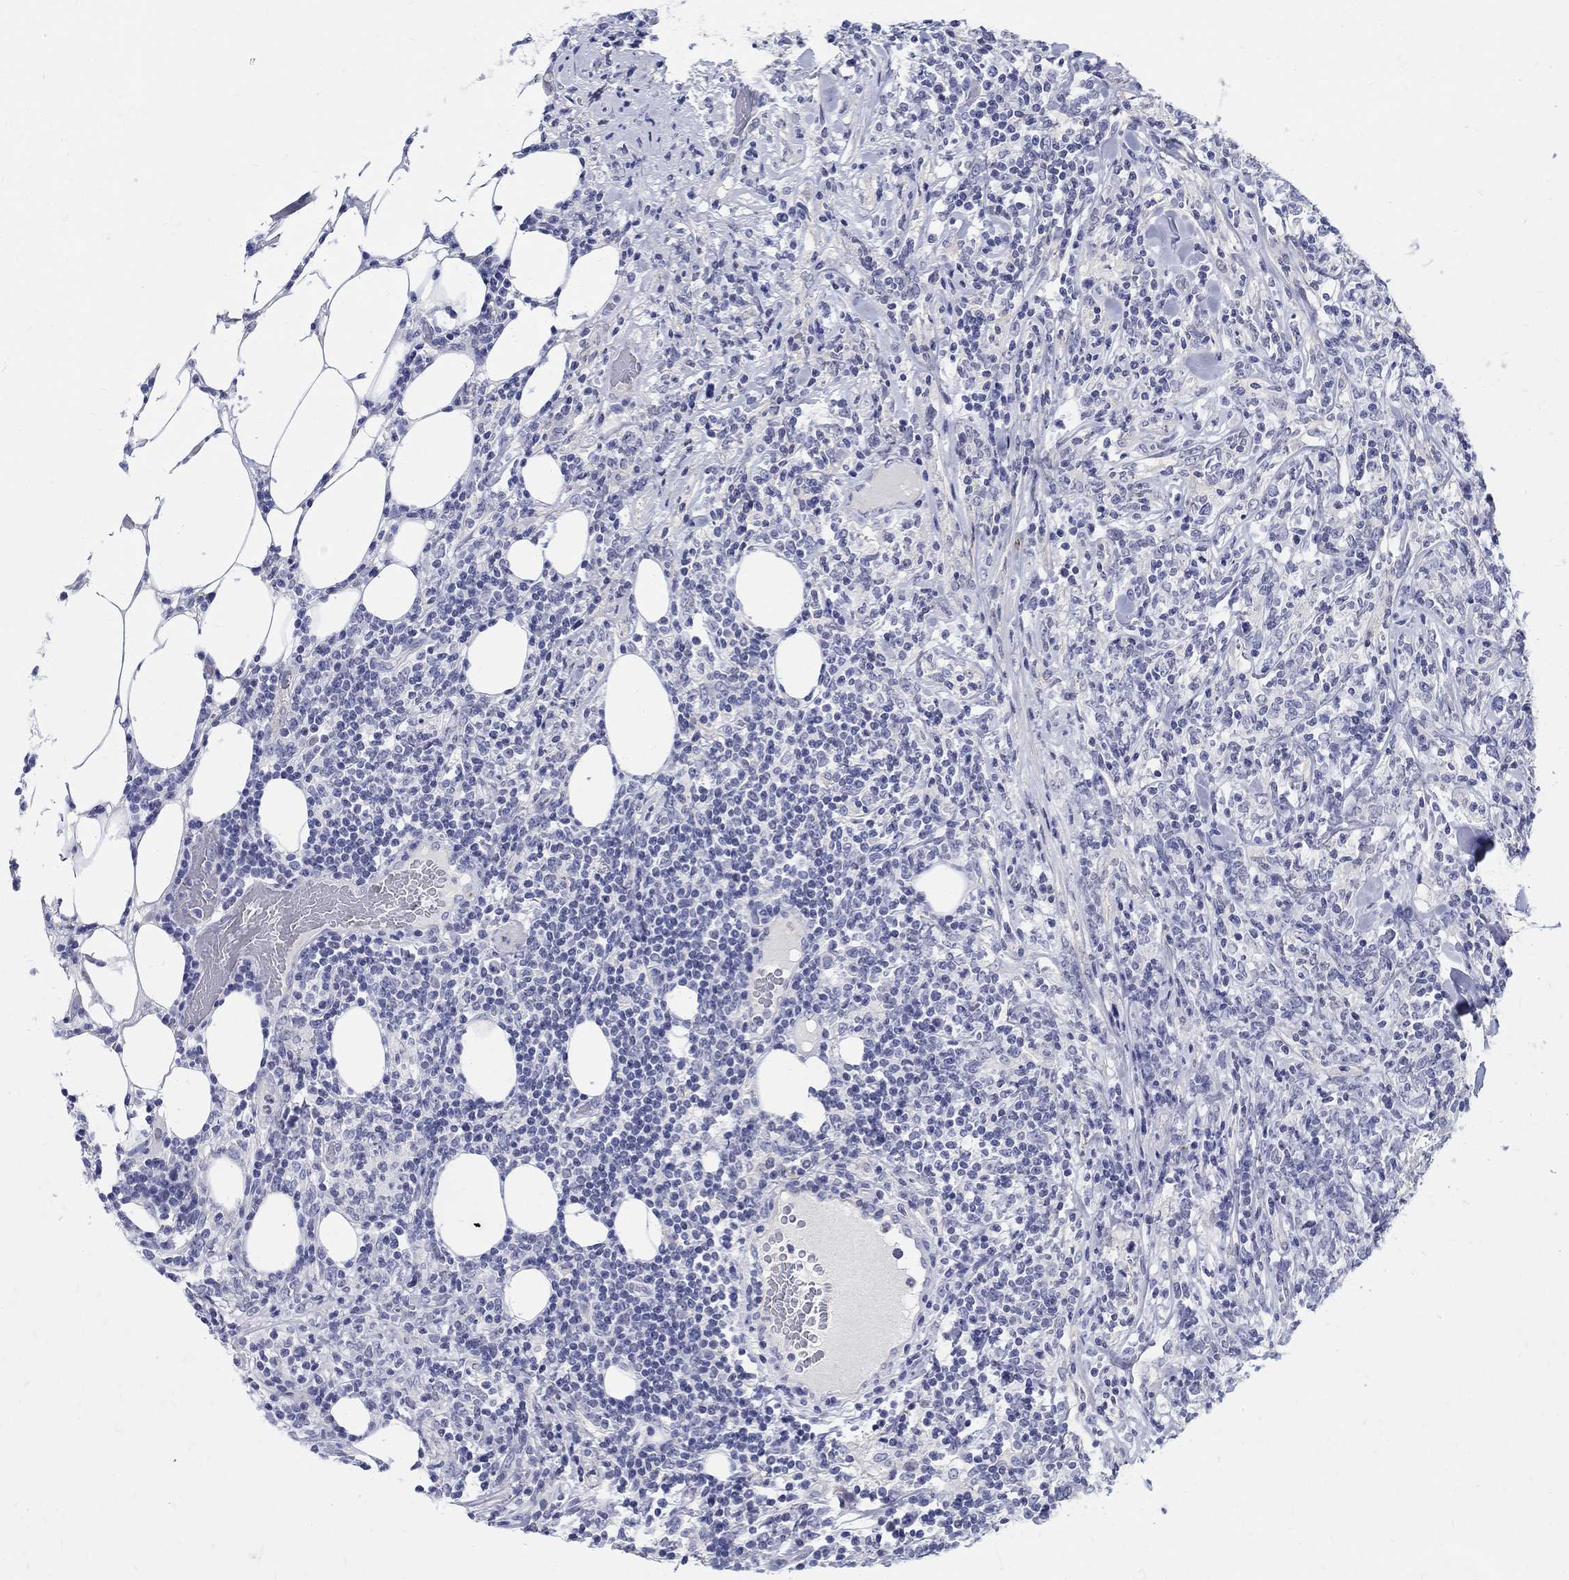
{"staining": {"intensity": "negative", "quantity": "none", "location": "none"}, "tissue": "lymphoma", "cell_type": "Tumor cells", "image_type": "cancer", "snomed": [{"axis": "morphology", "description": "Malignant lymphoma, non-Hodgkin's type, High grade"}, {"axis": "topography", "description": "Lymph node"}], "caption": "Immunohistochemical staining of human high-grade malignant lymphoma, non-Hodgkin's type exhibits no significant expression in tumor cells.", "gene": "SOX2", "patient": {"sex": "female", "age": 84}}